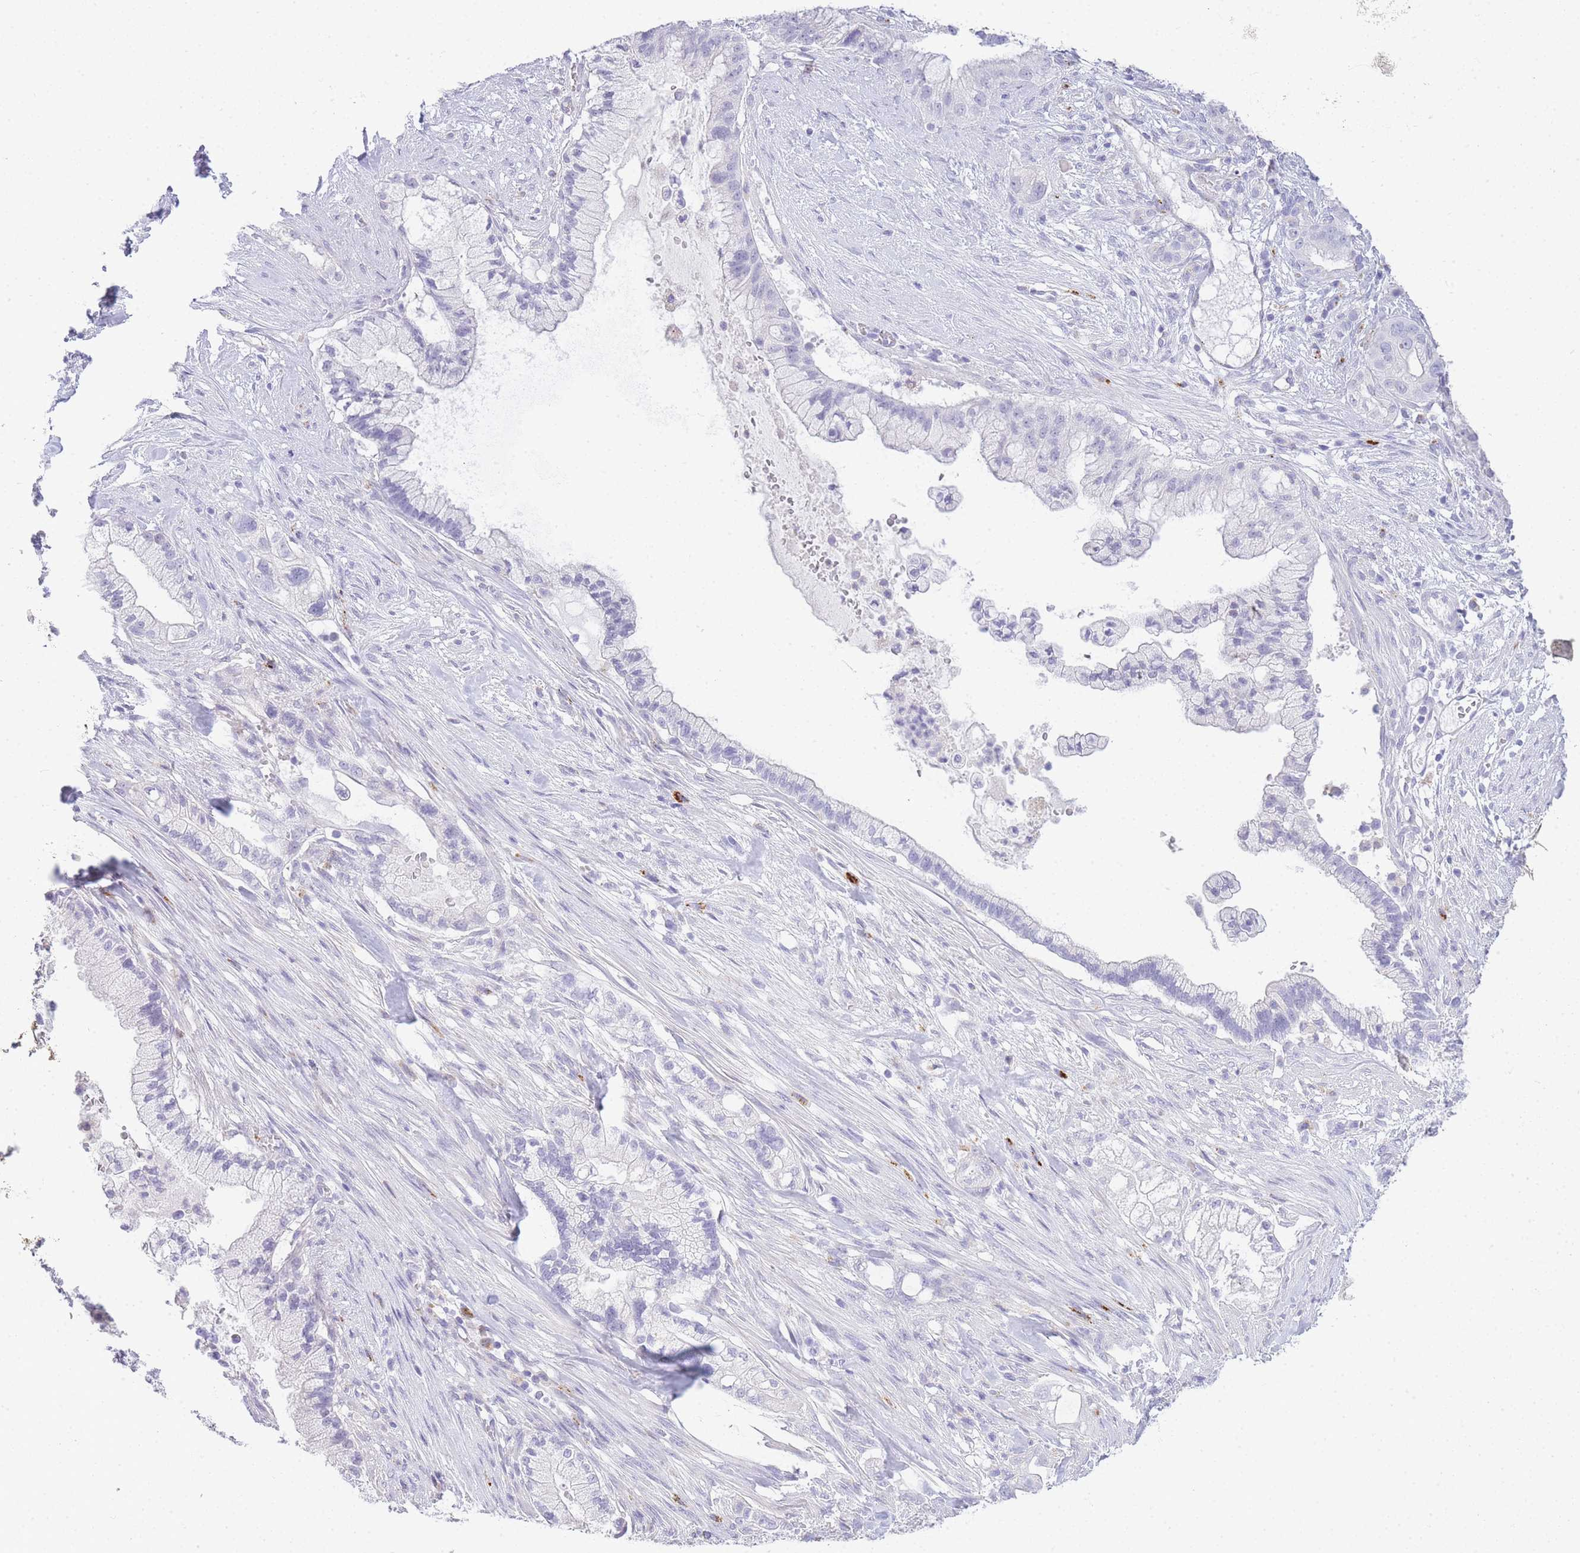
{"staining": {"intensity": "negative", "quantity": "none", "location": "none"}, "tissue": "pancreatic cancer", "cell_type": "Tumor cells", "image_type": "cancer", "snomed": [{"axis": "morphology", "description": "Adenocarcinoma, NOS"}, {"axis": "topography", "description": "Pancreas"}], "caption": "Histopathology image shows no protein staining in tumor cells of pancreatic adenocarcinoma tissue.", "gene": "RHO", "patient": {"sex": "male", "age": 44}}